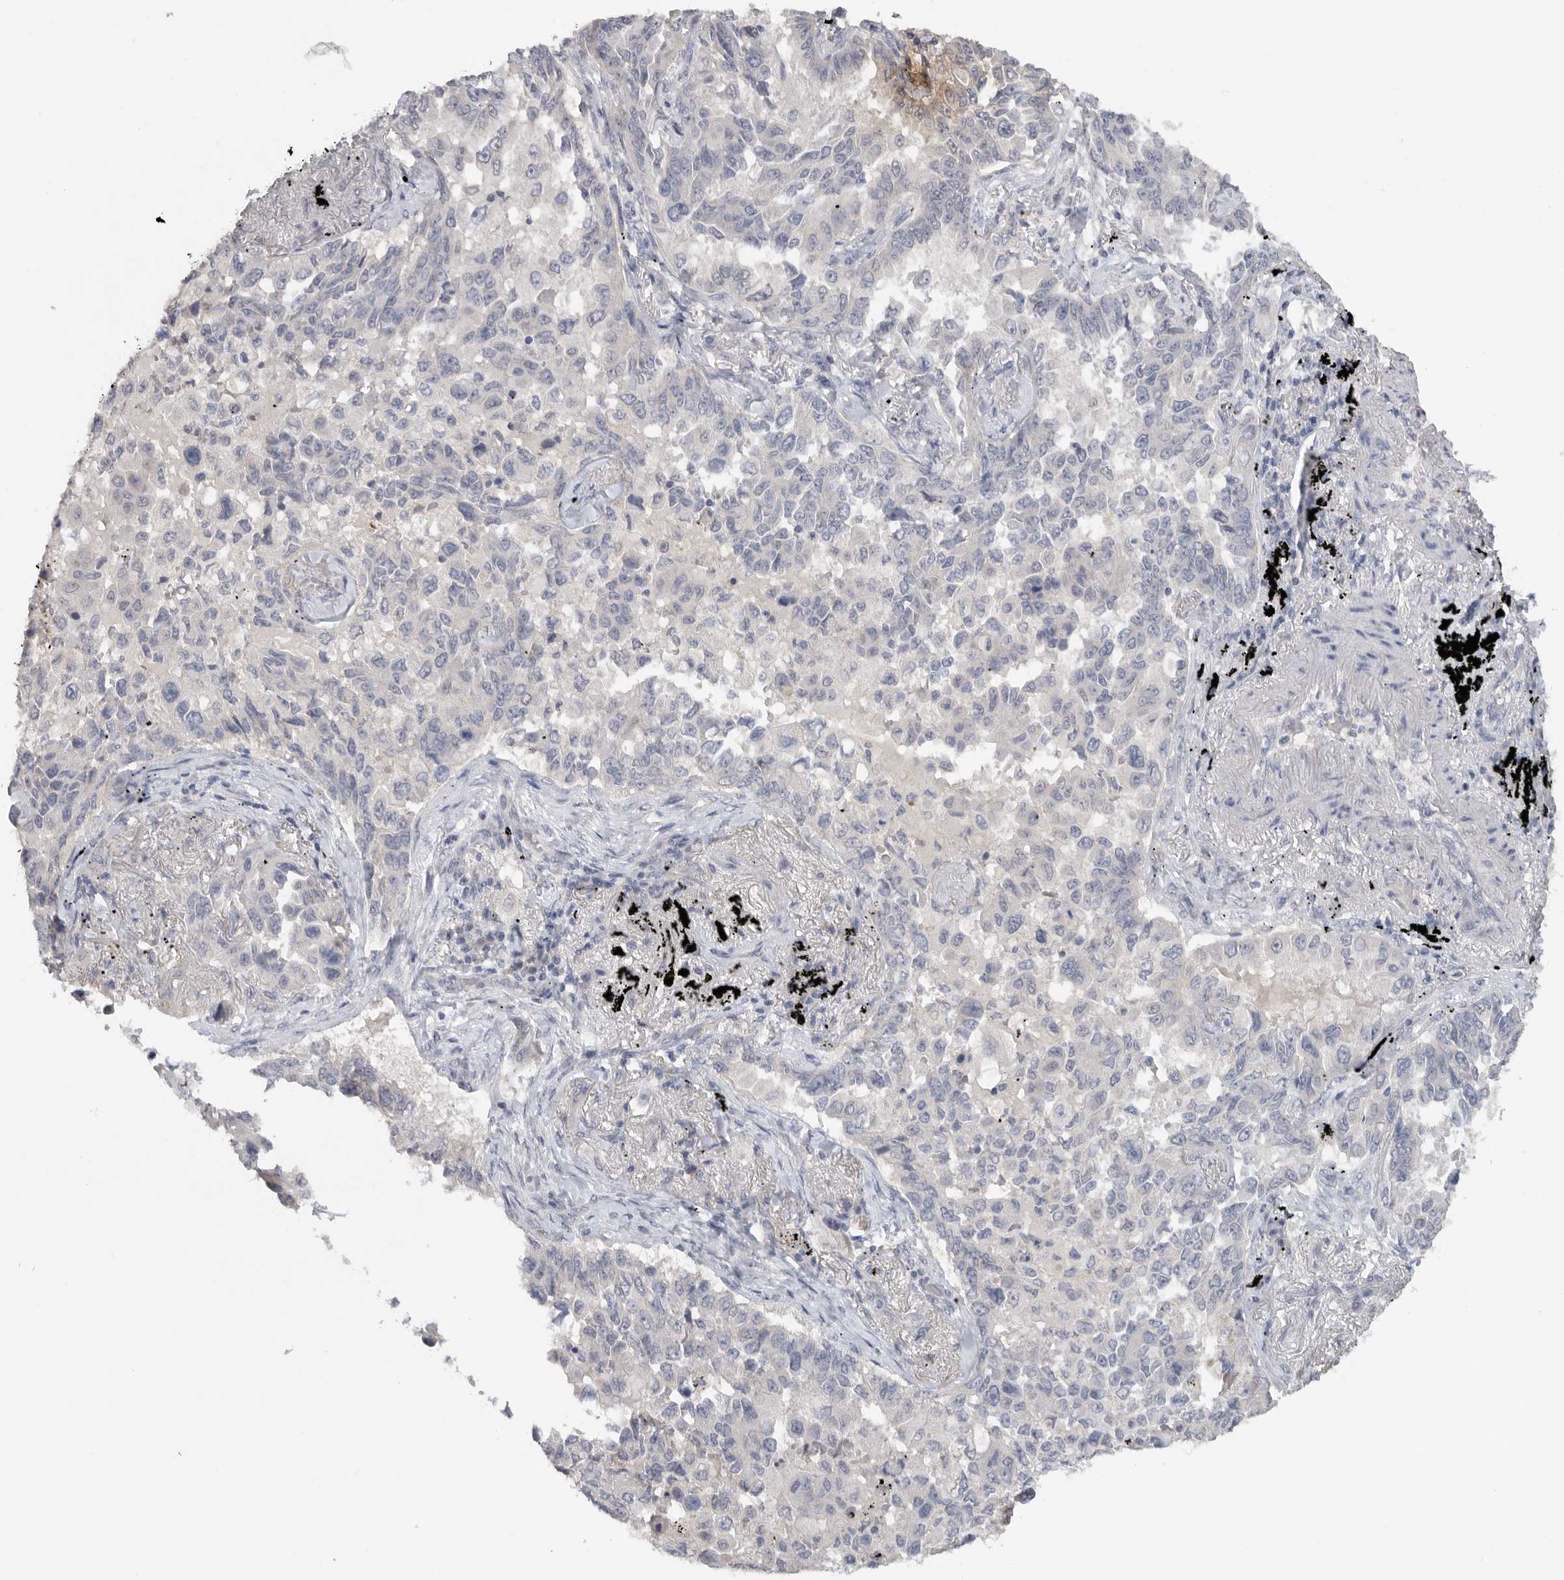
{"staining": {"intensity": "negative", "quantity": "none", "location": "none"}, "tissue": "lung cancer", "cell_type": "Tumor cells", "image_type": "cancer", "snomed": [{"axis": "morphology", "description": "Adenocarcinoma, NOS"}, {"axis": "topography", "description": "Lung"}], "caption": "Immunohistochemistry (IHC) of human lung adenocarcinoma shows no positivity in tumor cells.", "gene": "REG4", "patient": {"sex": "female", "age": 67}}